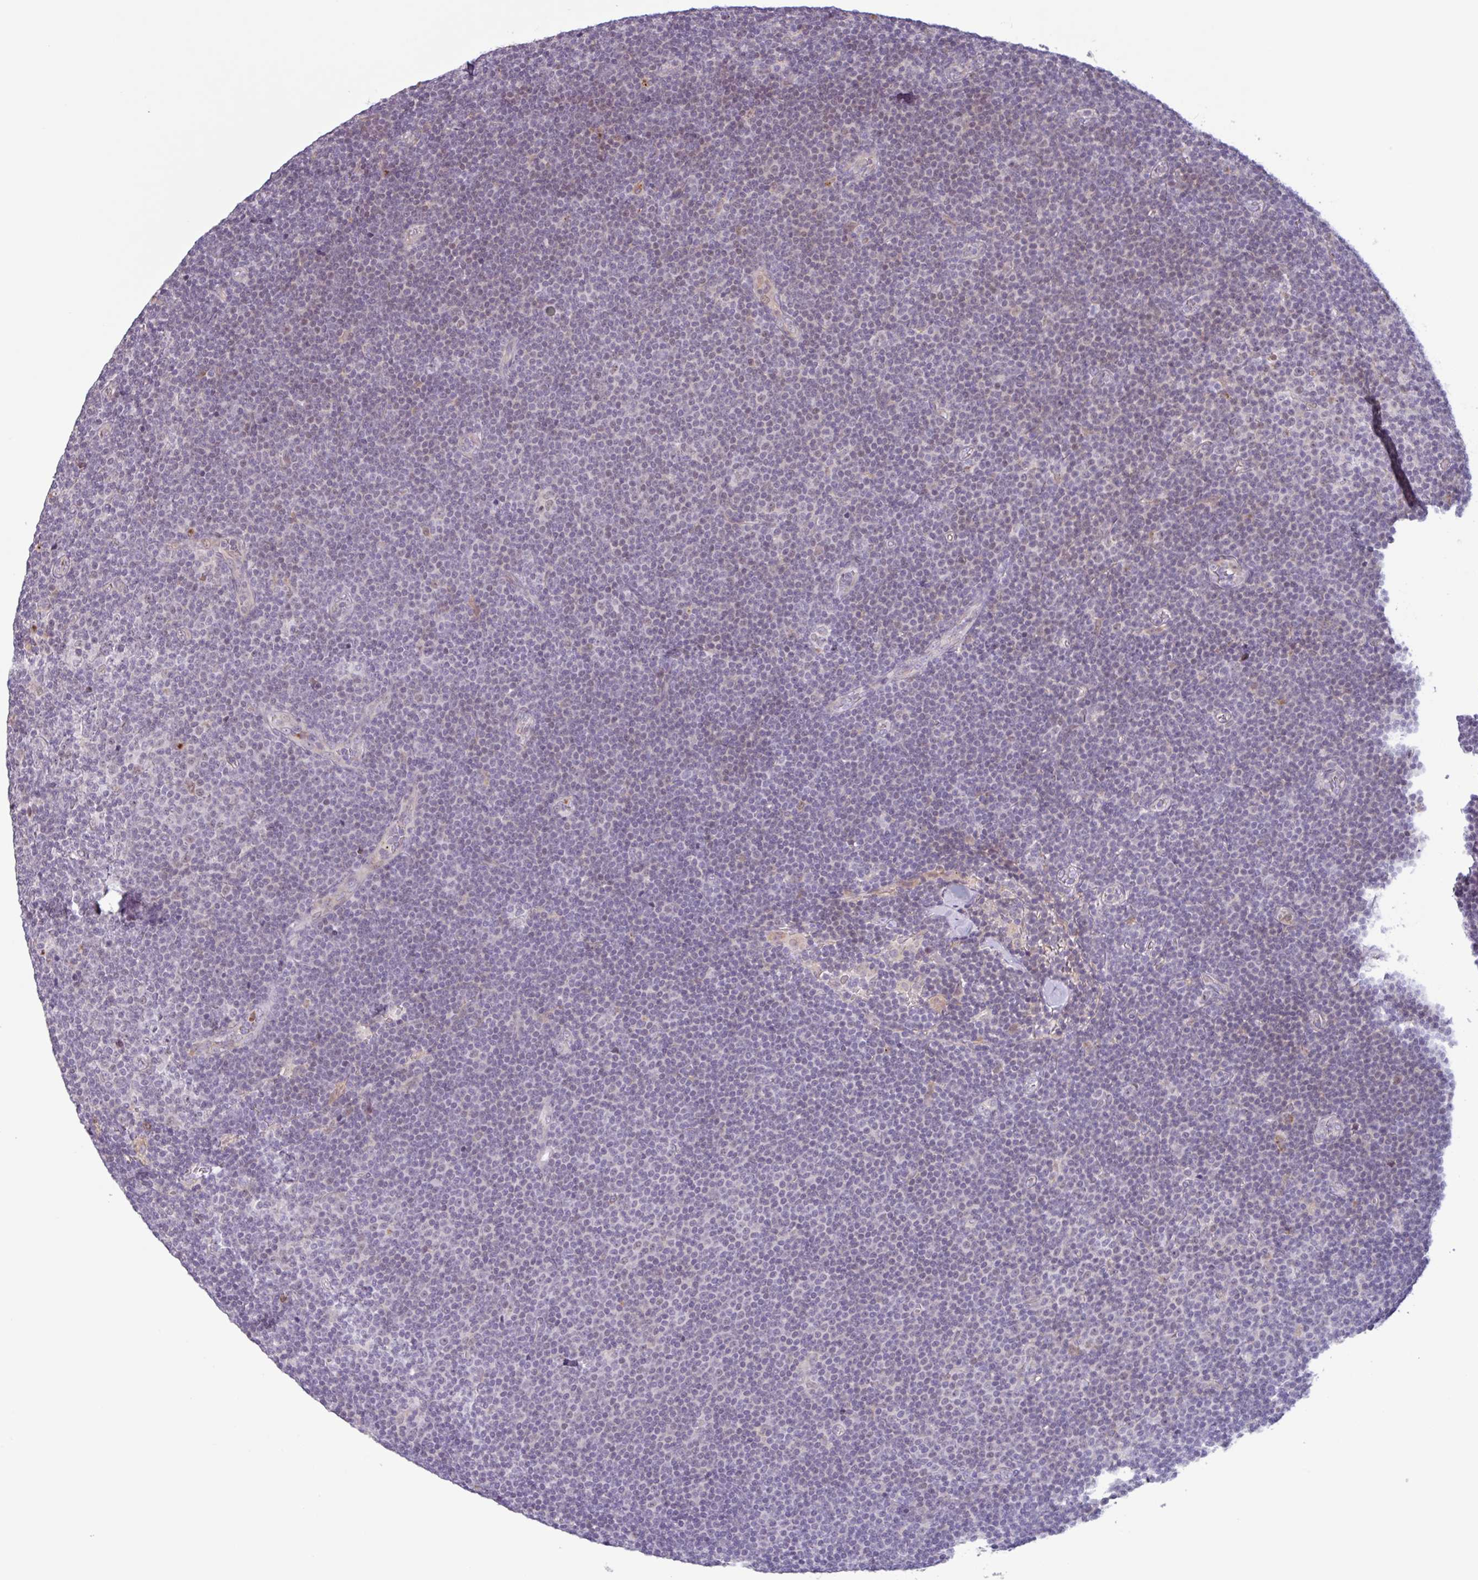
{"staining": {"intensity": "negative", "quantity": "none", "location": "none"}, "tissue": "lymphoma", "cell_type": "Tumor cells", "image_type": "cancer", "snomed": [{"axis": "morphology", "description": "Malignant lymphoma, non-Hodgkin's type, Low grade"}, {"axis": "topography", "description": "Lymph node"}], "caption": "Immunohistochemistry photomicrograph of neoplastic tissue: malignant lymphoma, non-Hodgkin's type (low-grade) stained with DAB displays no significant protein expression in tumor cells.", "gene": "TAF1D", "patient": {"sex": "male", "age": 48}}